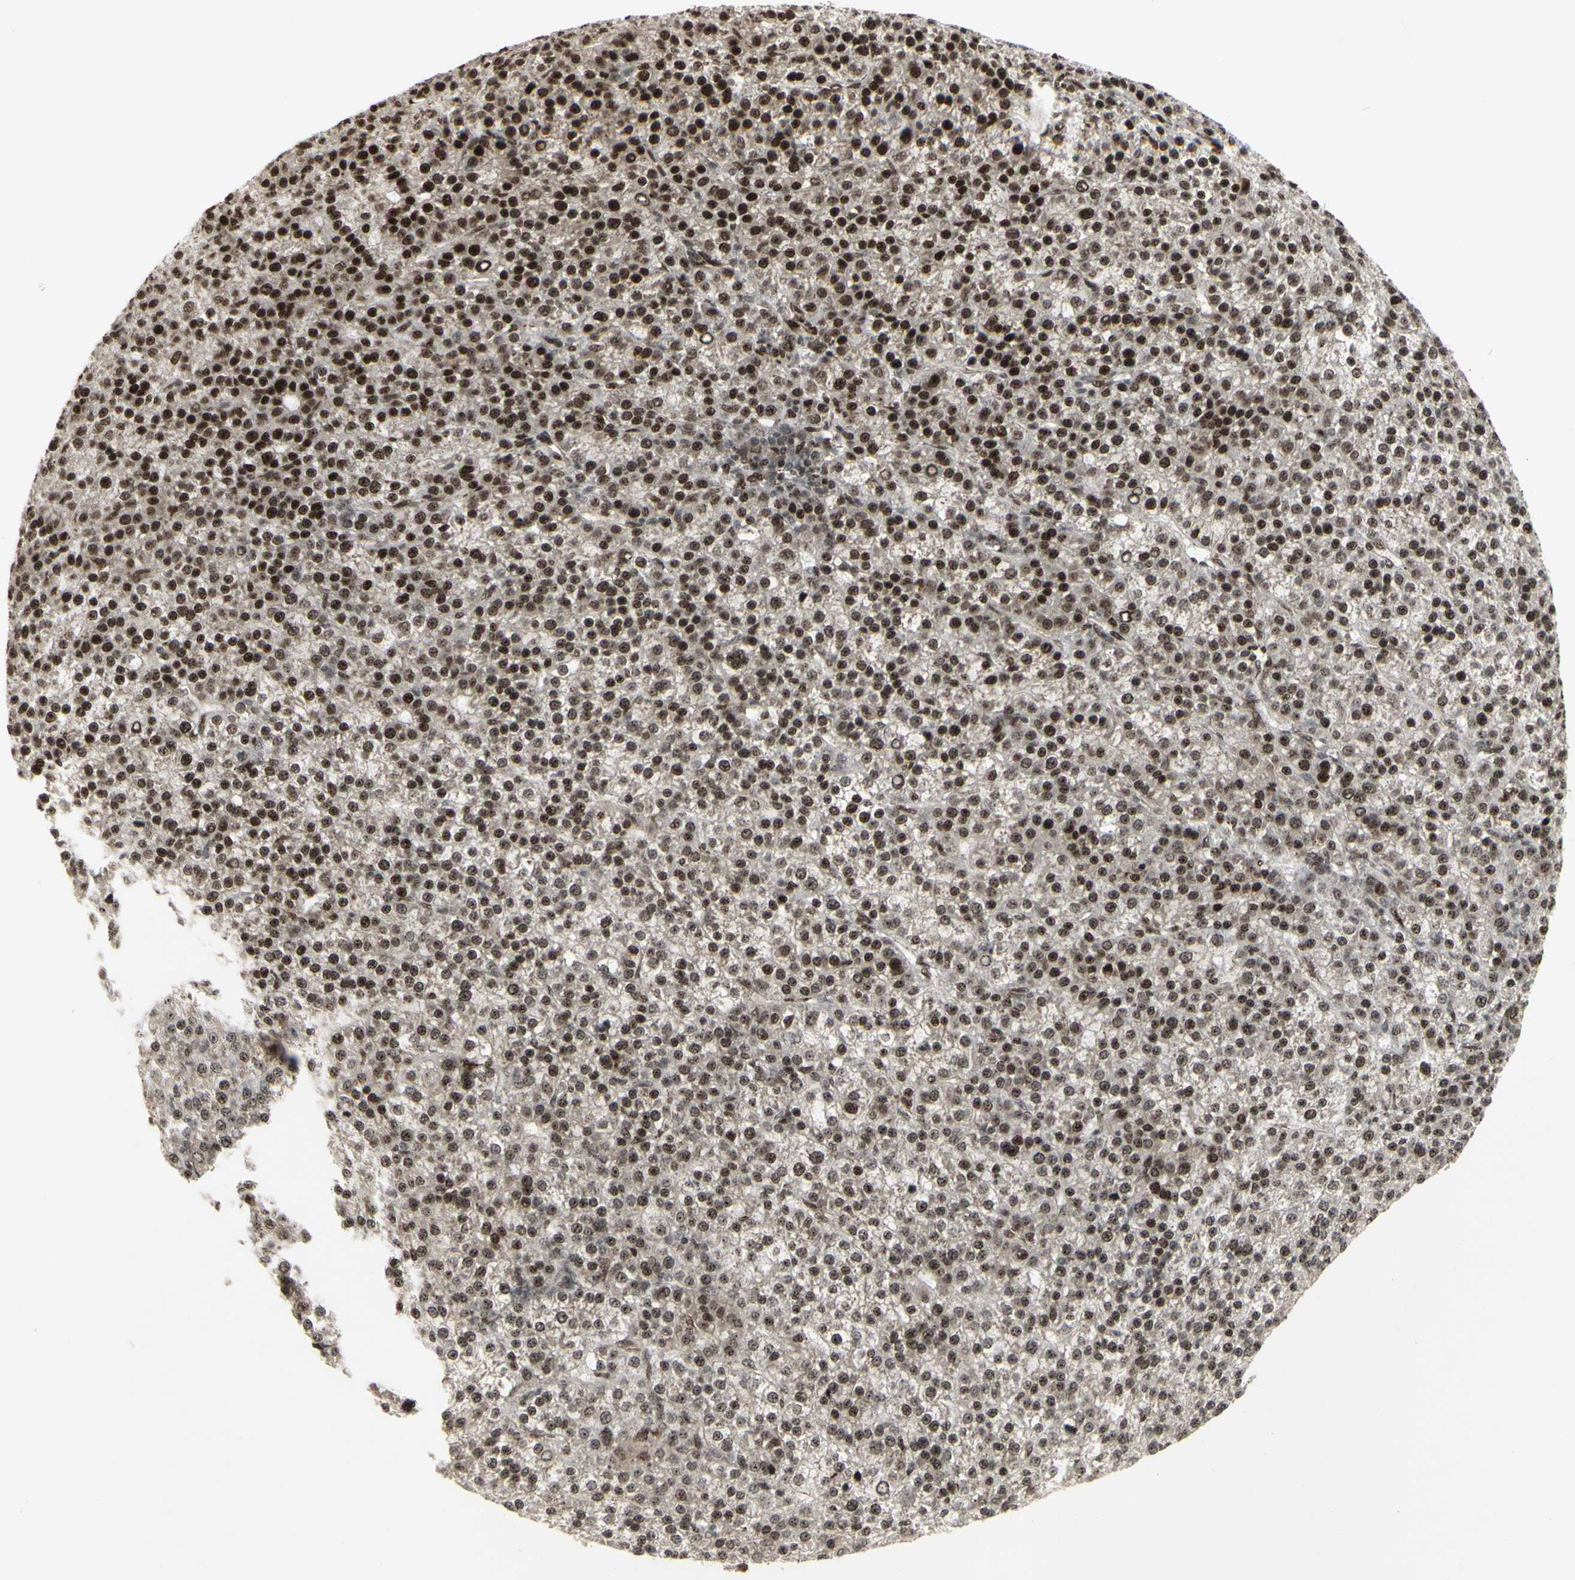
{"staining": {"intensity": "strong", "quantity": ">75%", "location": "cytoplasmic/membranous,nuclear"}, "tissue": "liver cancer", "cell_type": "Tumor cells", "image_type": "cancer", "snomed": [{"axis": "morphology", "description": "Carcinoma, Hepatocellular, NOS"}, {"axis": "topography", "description": "Liver"}], "caption": "The histopathology image displays immunohistochemical staining of hepatocellular carcinoma (liver). There is strong cytoplasmic/membranous and nuclear staining is present in about >75% of tumor cells.", "gene": "CBX1", "patient": {"sex": "female", "age": 58}}